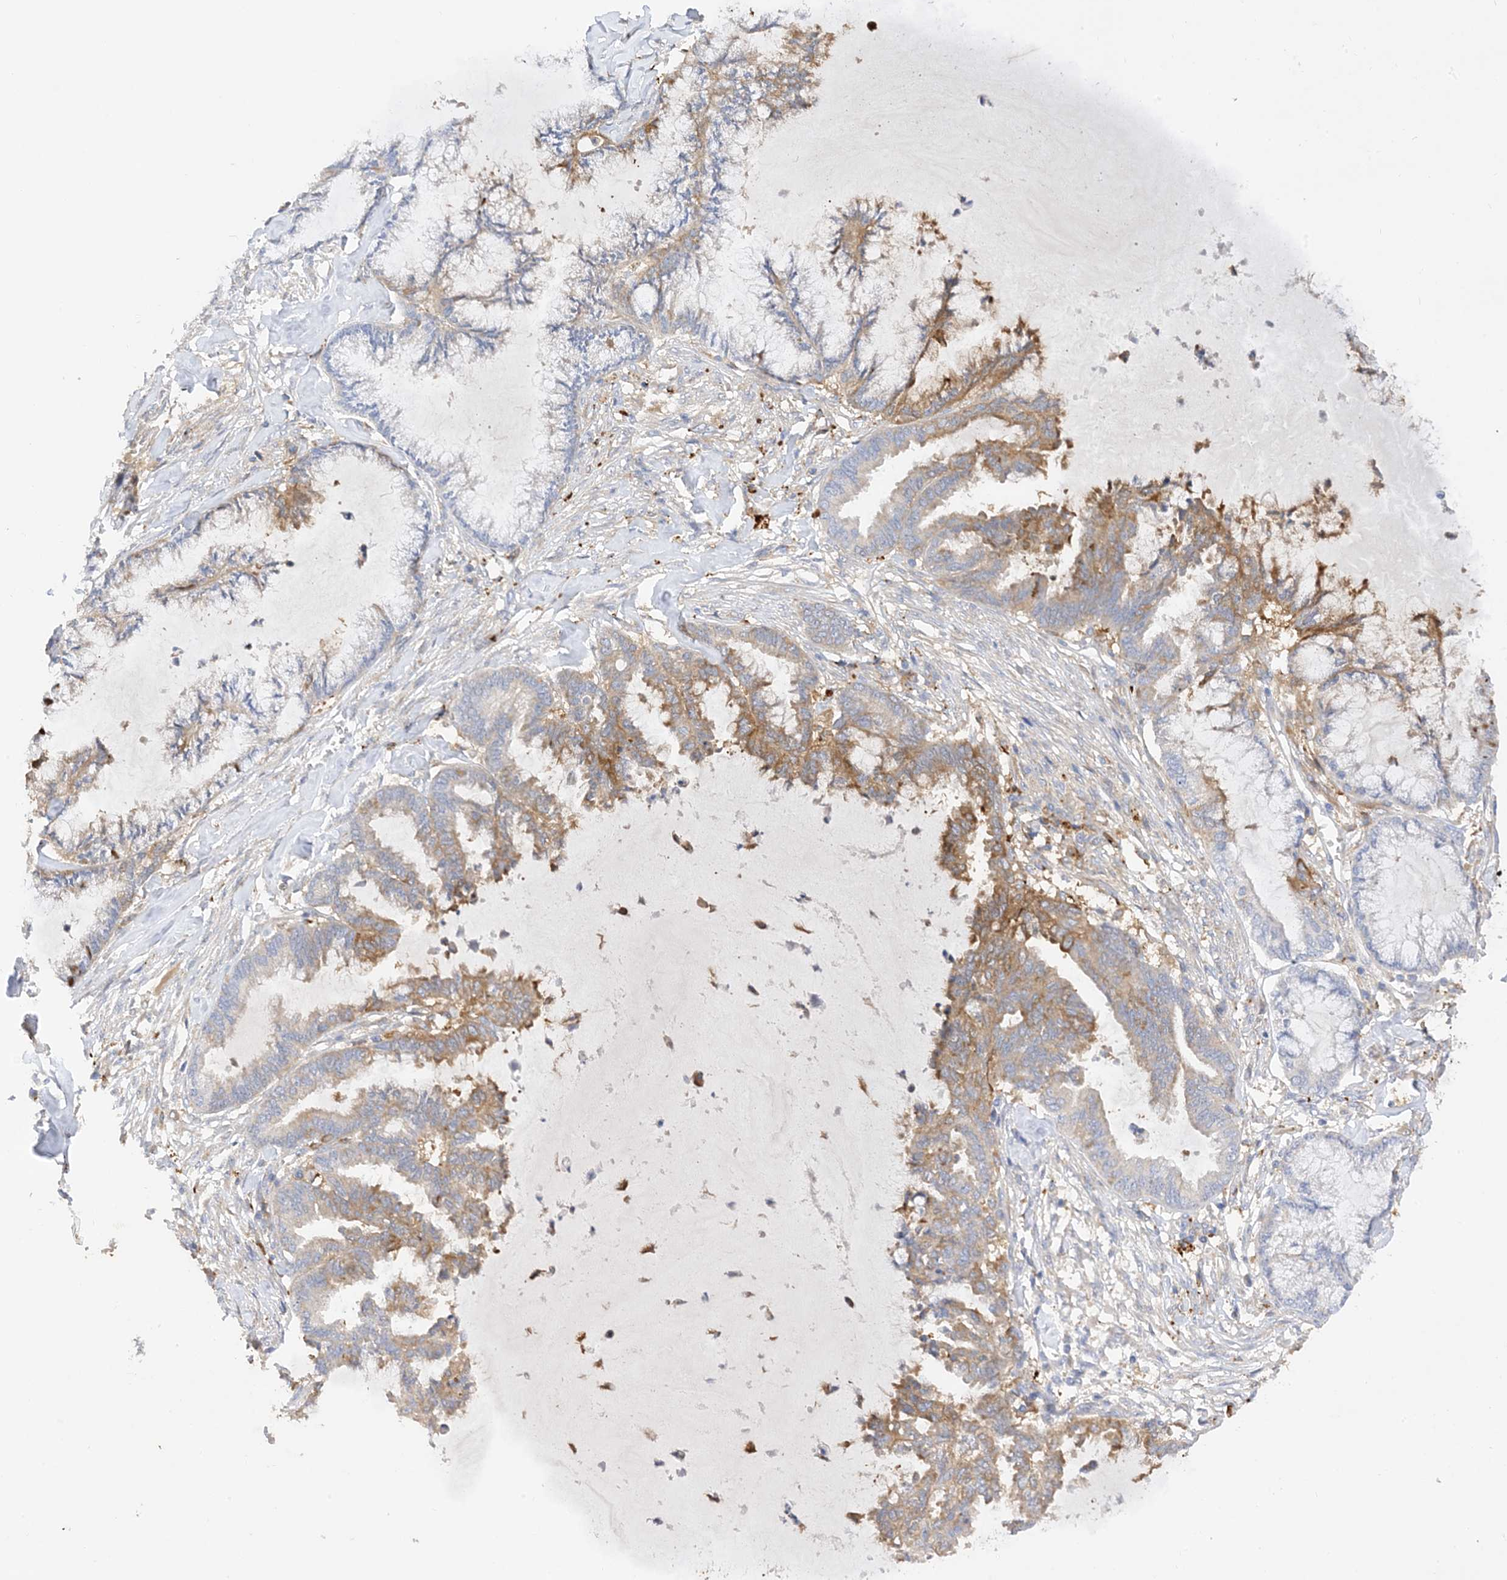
{"staining": {"intensity": "moderate", "quantity": "25%-75%", "location": "cytoplasmic/membranous"}, "tissue": "endometrial cancer", "cell_type": "Tumor cells", "image_type": "cancer", "snomed": [{"axis": "morphology", "description": "Adenocarcinoma, NOS"}, {"axis": "topography", "description": "Endometrium"}], "caption": "A brown stain highlights moderate cytoplasmic/membranous staining of a protein in adenocarcinoma (endometrial) tumor cells.", "gene": "ARV1", "patient": {"sex": "female", "age": 86}}